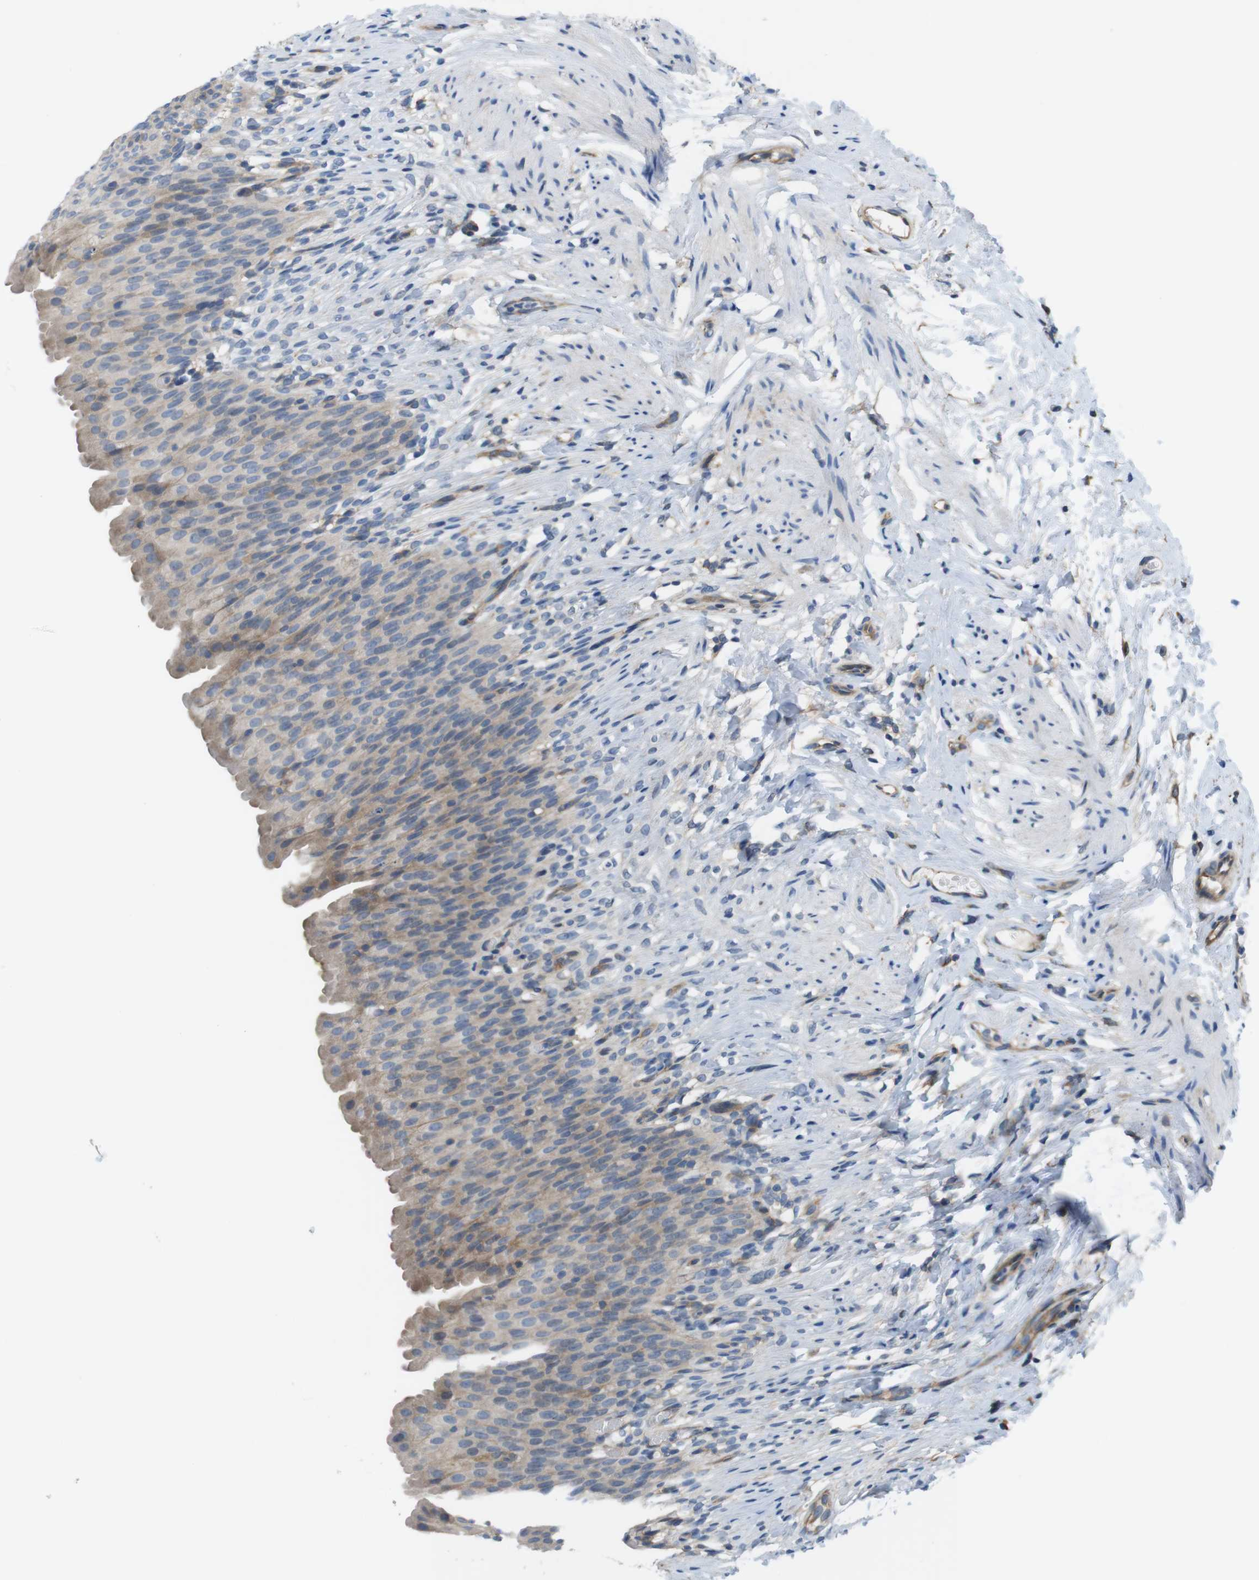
{"staining": {"intensity": "weak", "quantity": "<25%", "location": "cytoplasmic/membranous"}, "tissue": "urinary bladder", "cell_type": "Urothelial cells", "image_type": "normal", "snomed": [{"axis": "morphology", "description": "Normal tissue, NOS"}, {"axis": "topography", "description": "Urinary bladder"}], "caption": "This is an immunohistochemistry micrograph of normal human urinary bladder. There is no staining in urothelial cells.", "gene": "DCLK1", "patient": {"sex": "female", "age": 79}}